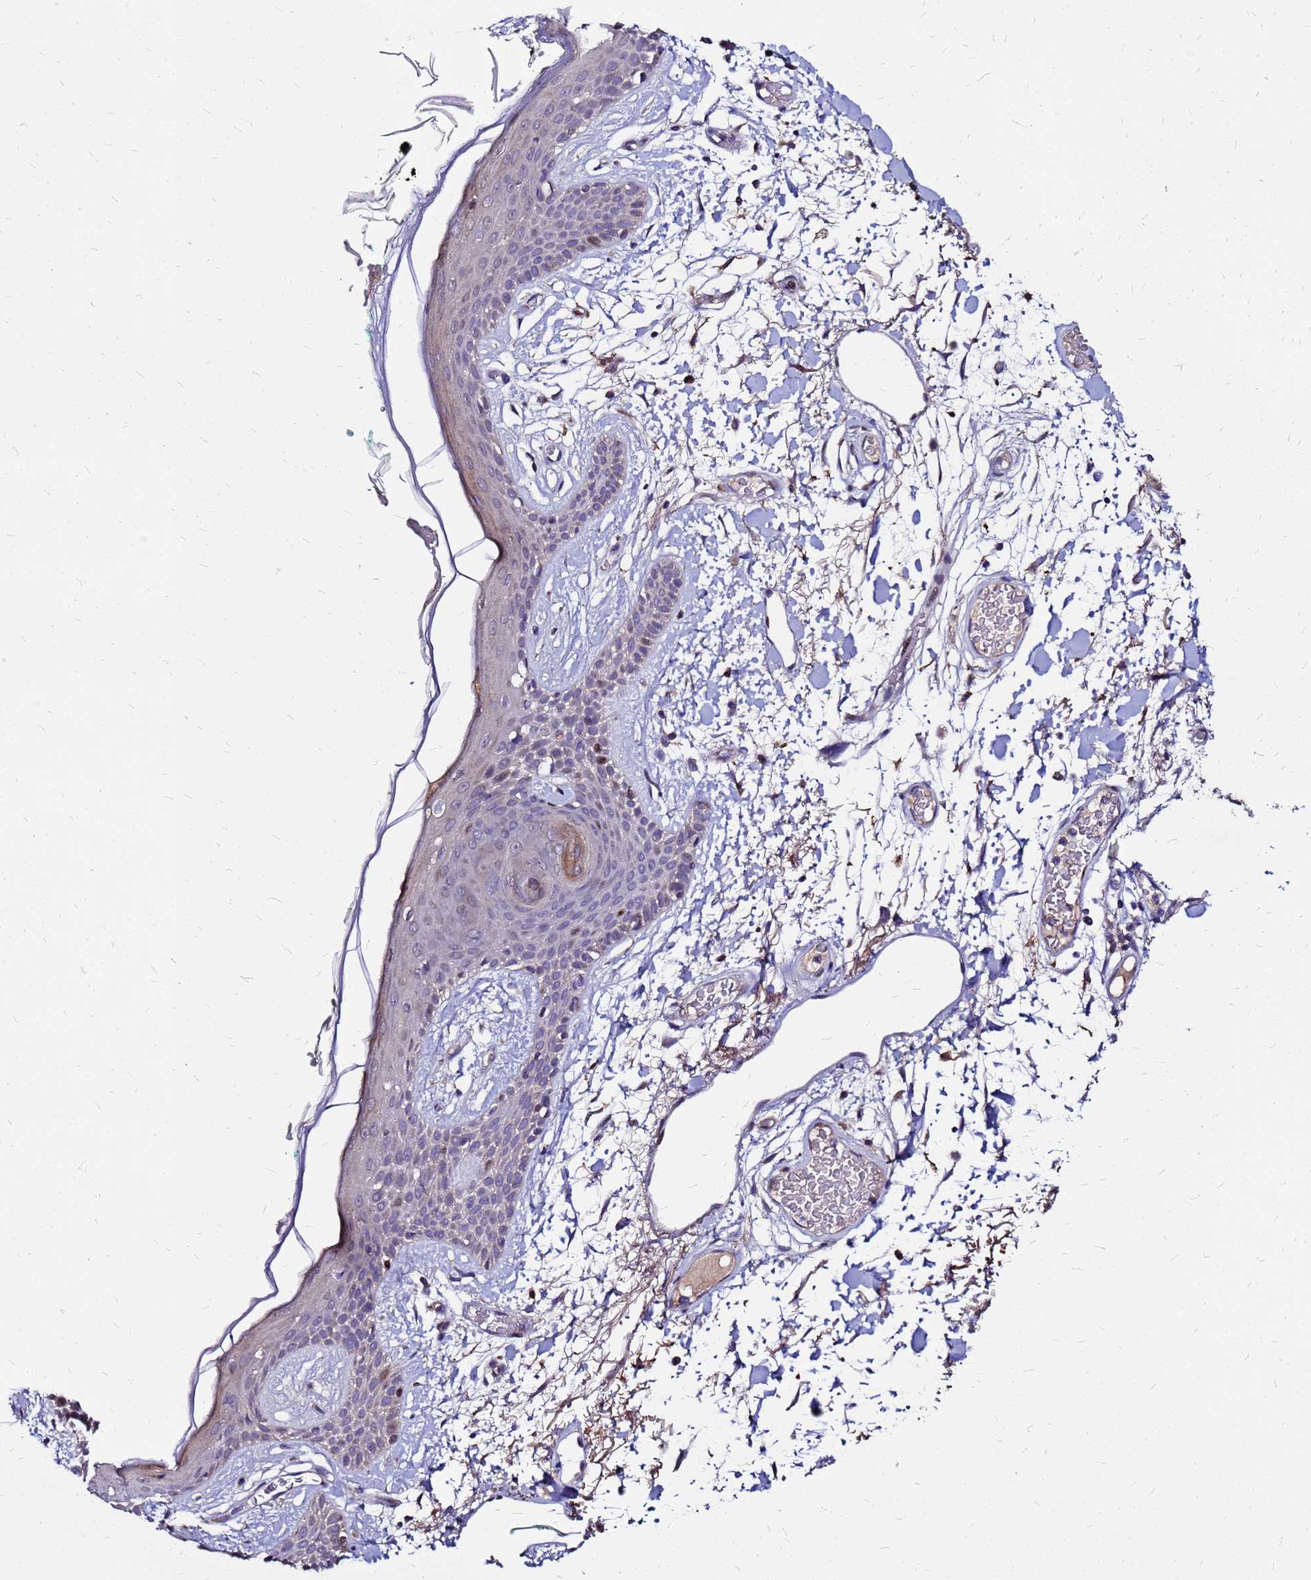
{"staining": {"intensity": "moderate", "quantity": ">75%", "location": "cytoplasmic/membranous,nuclear"}, "tissue": "skin", "cell_type": "Fibroblasts", "image_type": "normal", "snomed": [{"axis": "morphology", "description": "Normal tissue, NOS"}, {"axis": "topography", "description": "Skin"}], "caption": "Protein staining of benign skin demonstrates moderate cytoplasmic/membranous,nuclear staining in approximately >75% of fibroblasts.", "gene": "ARHGEF35", "patient": {"sex": "male", "age": 79}}